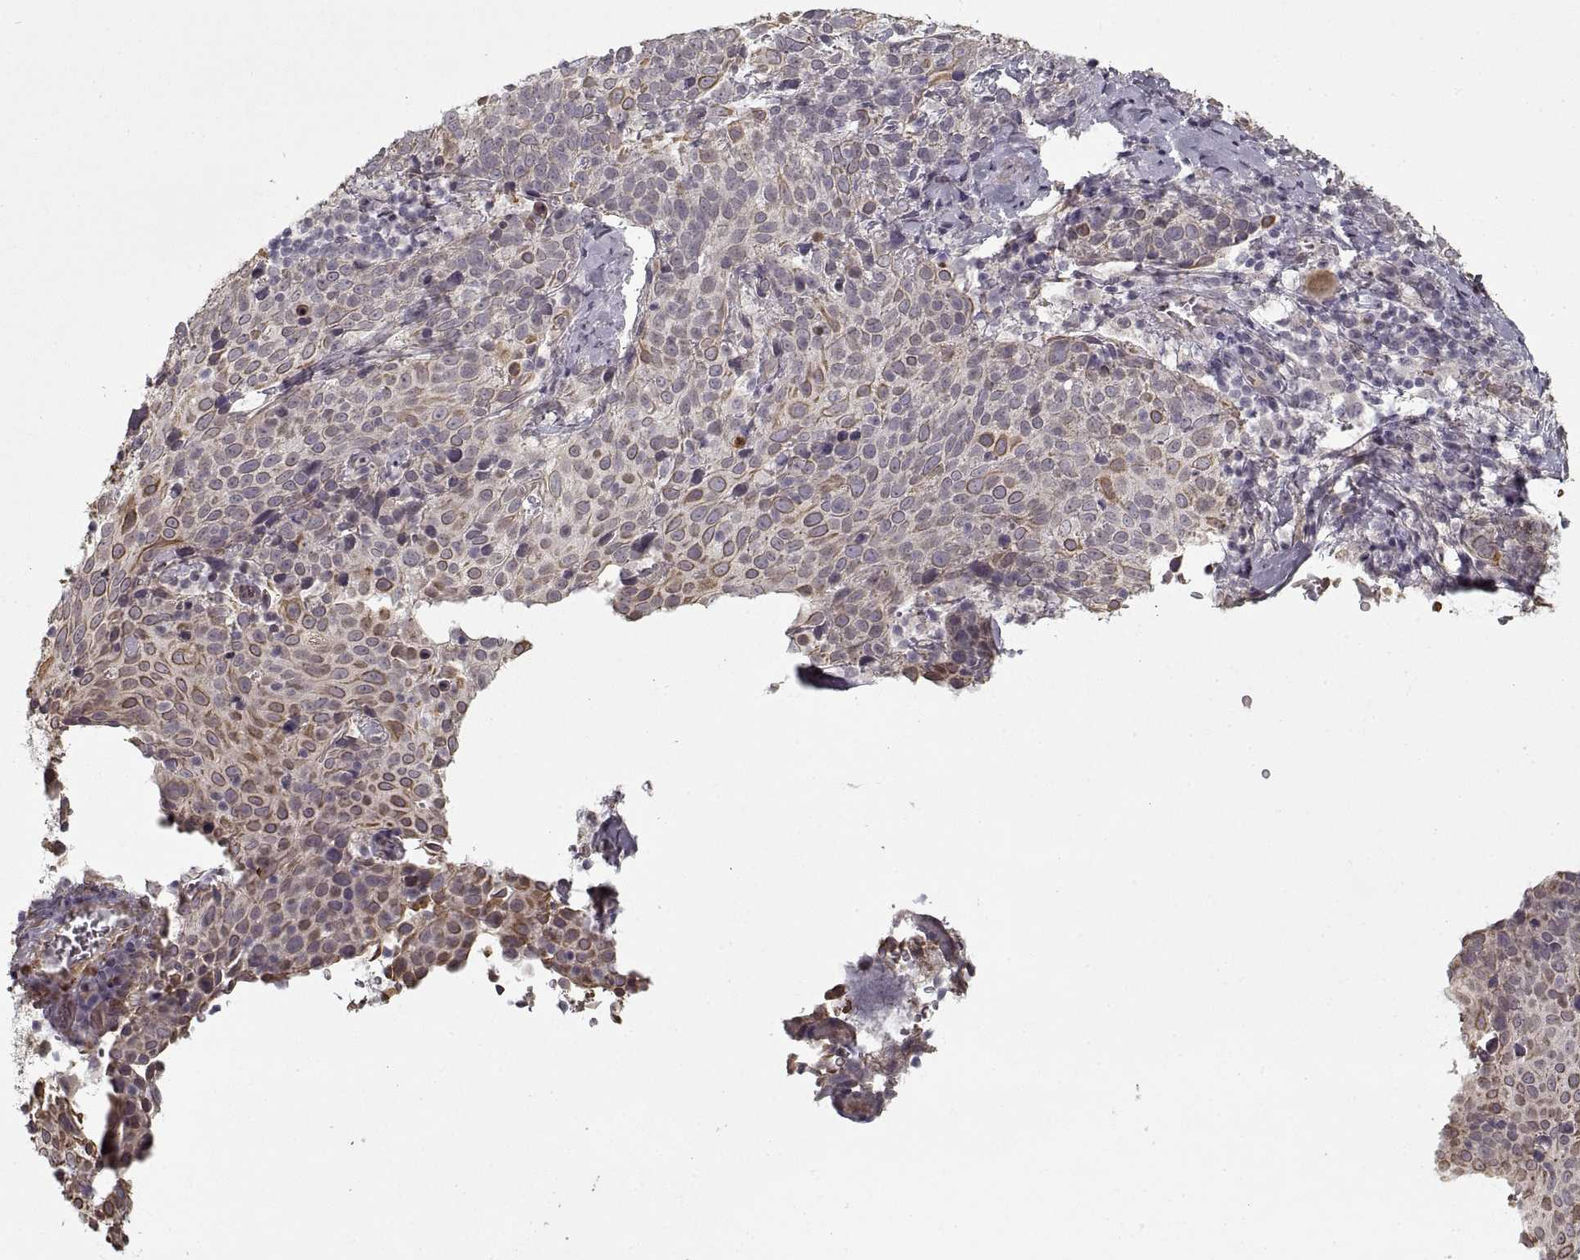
{"staining": {"intensity": "weak", "quantity": "25%-75%", "location": "cytoplasmic/membranous"}, "tissue": "cervical cancer", "cell_type": "Tumor cells", "image_type": "cancer", "snomed": [{"axis": "morphology", "description": "Squamous cell carcinoma, NOS"}, {"axis": "topography", "description": "Cervix"}], "caption": "Immunohistochemistry (DAB) staining of human cervical cancer (squamous cell carcinoma) shows weak cytoplasmic/membranous protein positivity in approximately 25%-75% of tumor cells.", "gene": "LAMB2", "patient": {"sex": "female", "age": 61}}